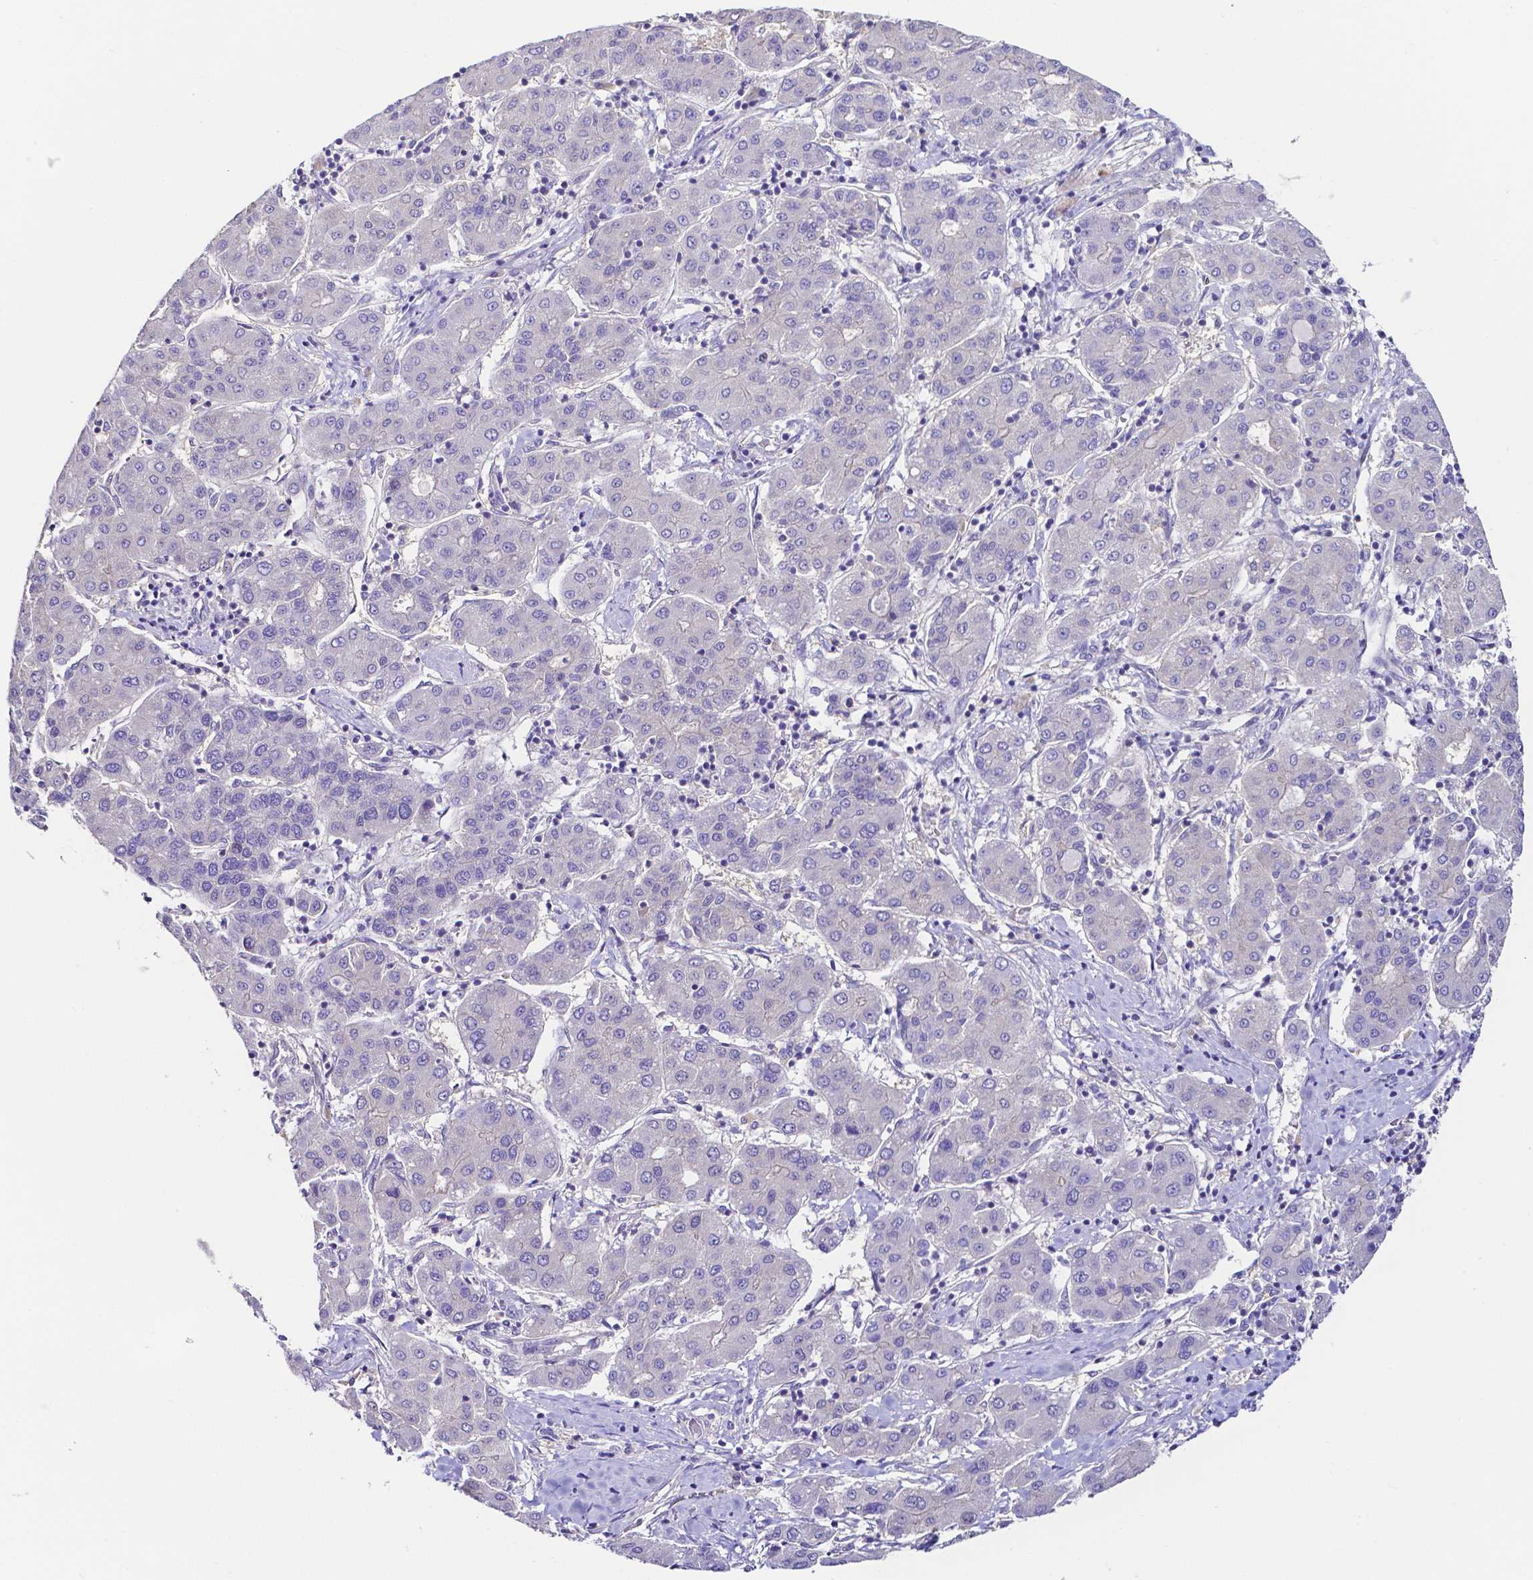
{"staining": {"intensity": "negative", "quantity": "none", "location": "none"}, "tissue": "liver cancer", "cell_type": "Tumor cells", "image_type": "cancer", "snomed": [{"axis": "morphology", "description": "Carcinoma, Hepatocellular, NOS"}, {"axis": "topography", "description": "Liver"}], "caption": "IHC micrograph of neoplastic tissue: human hepatocellular carcinoma (liver) stained with DAB (3,3'-diaminobenzidine) exhibits no significant protein staining in tumor cells.", "gene": "PKP3", "patient": {"sex": "male", "age": 65}}